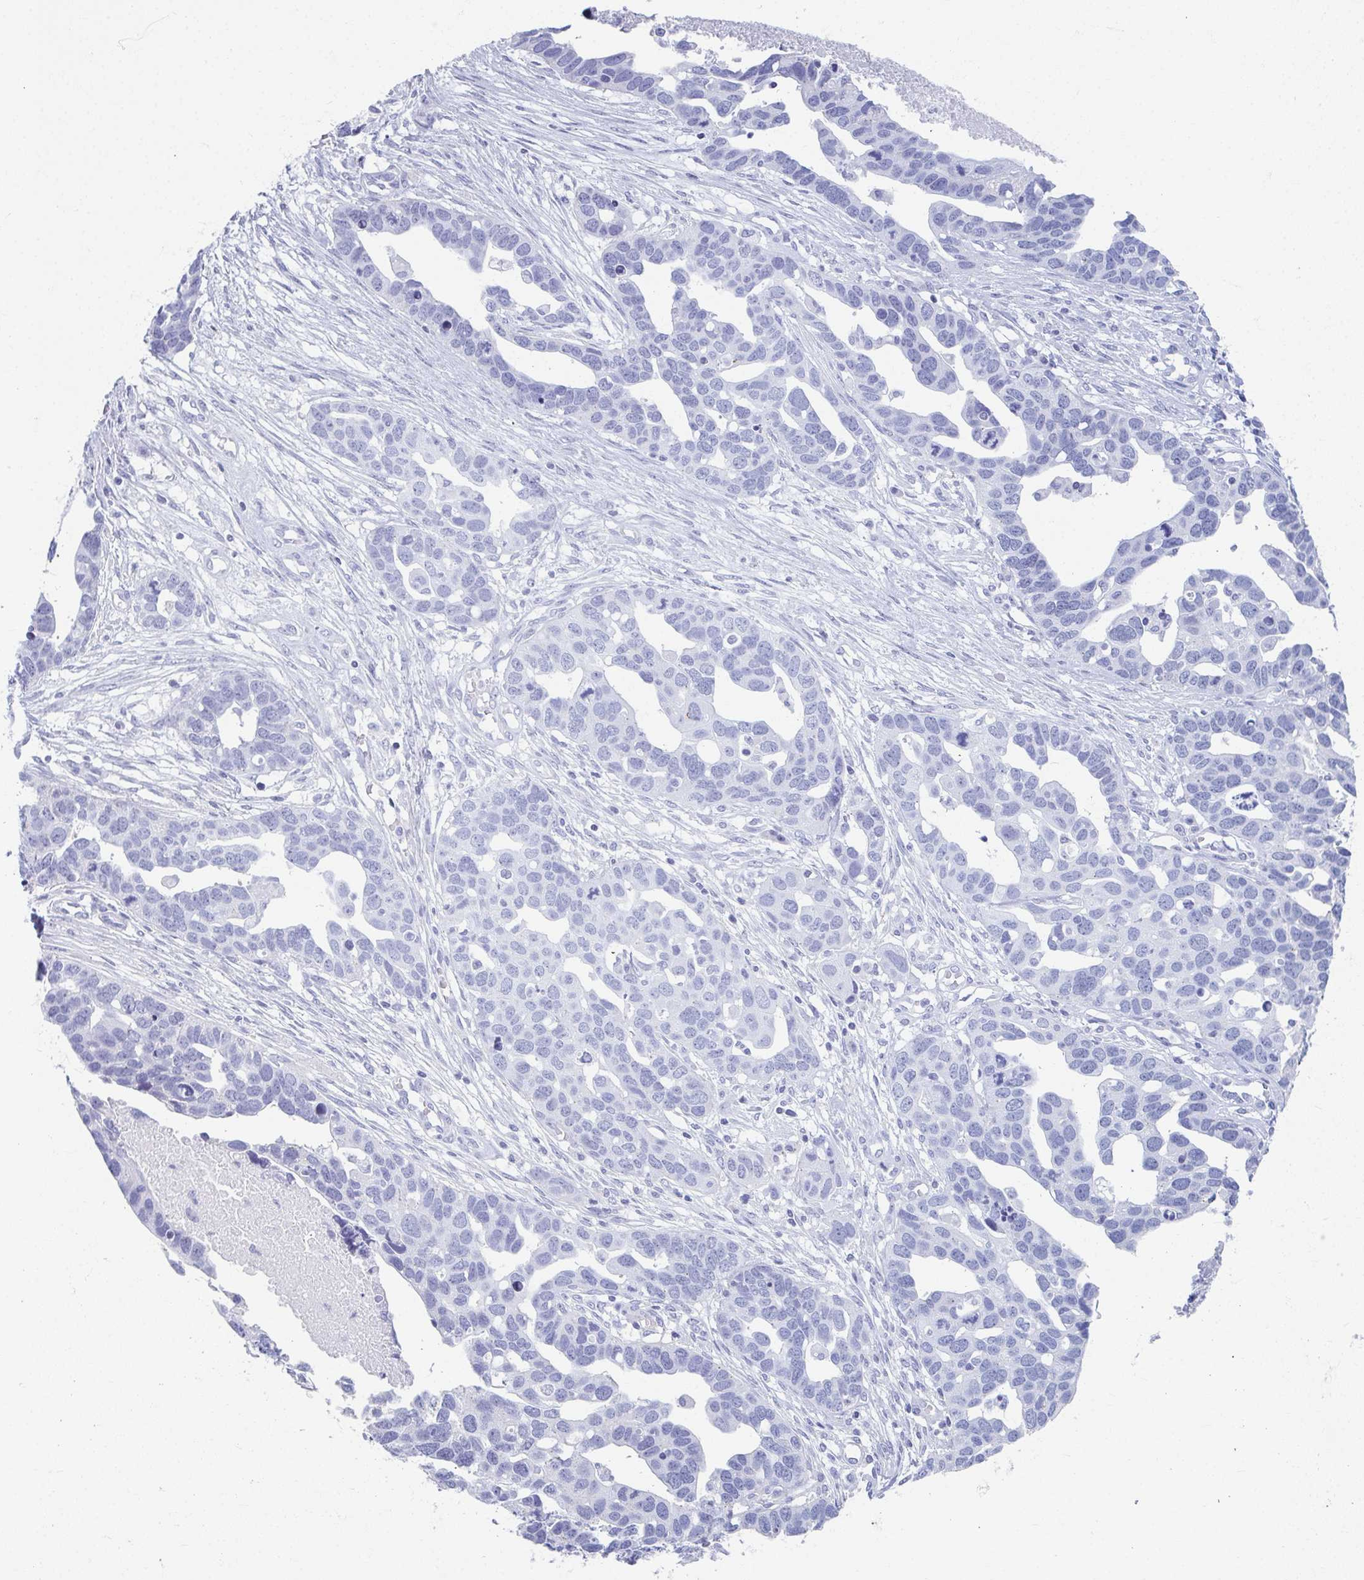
{"staining": {"intensity": "negative", "quantity": "none", "location": "none"}, "tissue": "ovarian cancer", "cell_type": "Tumor cells", "image_type": "cancer", "snomed": [{"axis": "morphology", "description": "Cystadenocarcinoma, serous, NOS"}, {"axis": "topography", "description": "Ovary"}], "caption": "An image of ovarian cancer (serous cystadenocarcinoma) stained for a protein reveals no brown staining in tumor cells. Nuclei are stained in blue.", "gene": "GHRL", "patient": {"sex": "female", "age": 54}}